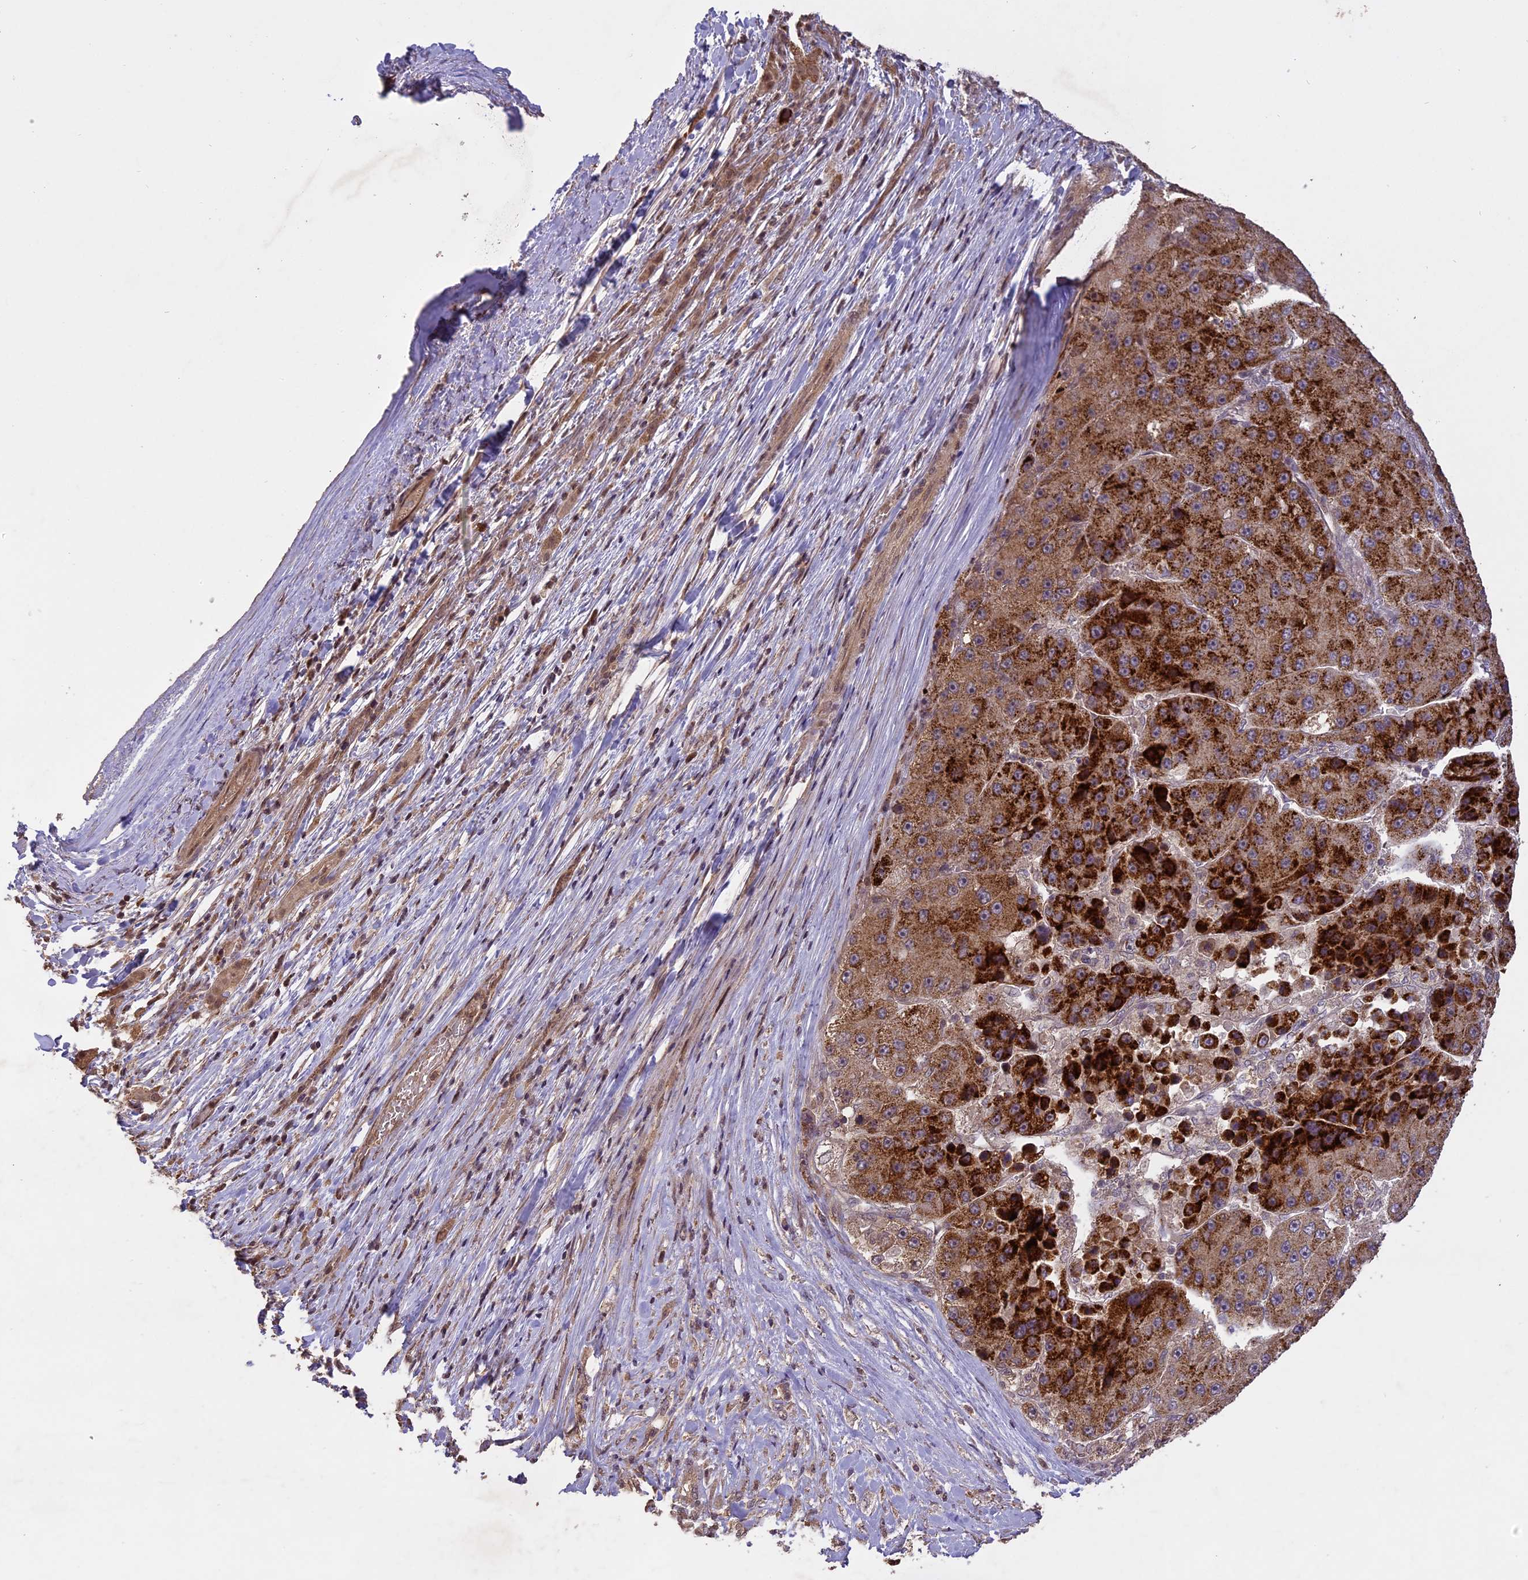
{"staining": {"intensity": "strong", "quantity": ">75%", "location": "cytoplasmic/membranous"}, "tissue": "liver cancer", "cell_type": "Tumor cells", "image_type": "cancer", "snomed": [{"axis": "morphology", "description": "Carcinoma, Hepatocellular, NOS"}, {"axis": "topography", "description": "Liver"}], "caption": "Protein analysis of hepatocellular carcinoma (liver) tissue demonstrates strong cytoplasmic/membranous positivity in about >75% of tumor cells.", "gene": "TIGD7", "patient": {"sex": "female", "age": 73}}